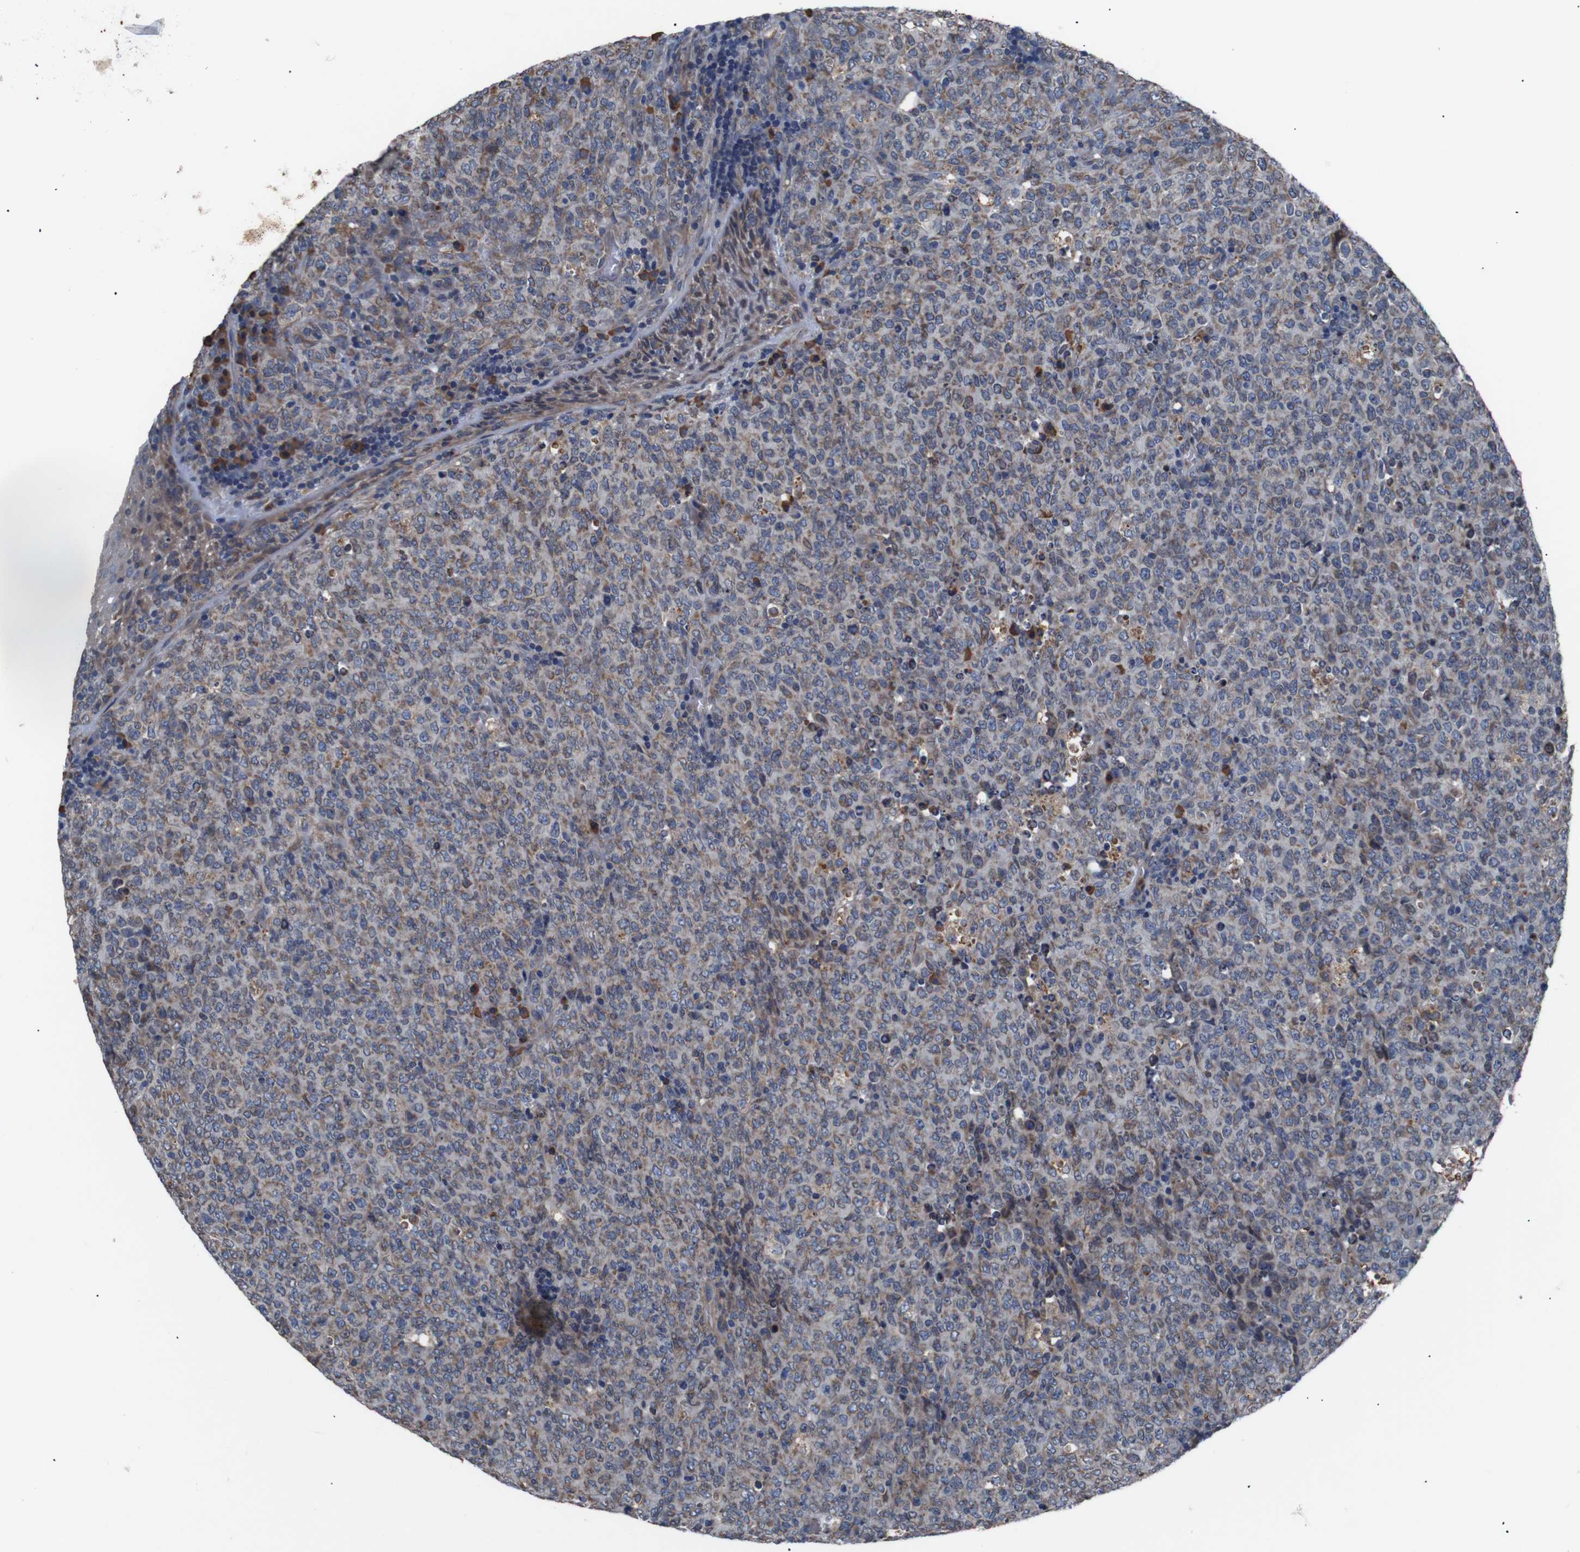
{"staining": {"intensity": "moderate", "quantity": ">75%", "location": "cytoplasmic/membranous"}, "tissue": "lymphoma", "cell_type": "Tumor cells", "image_type": "cancer", "snomed": [{"axis": "morphology", "description": "Malignant lymphoma, non-Hodgkin's type, High grade"}, {"axis": "topography", "description": "Tonsil"}], "caption": "Lymphoma stained with IHC demonstrates moderate cytoplasmic/membranous expression in about >75% of tumor cells. (brown staining indicates protein expression, while blue staining denotes nuclei).", "gene": "SIGMAR1", "patient": {"sex": "female", "age": 36}}